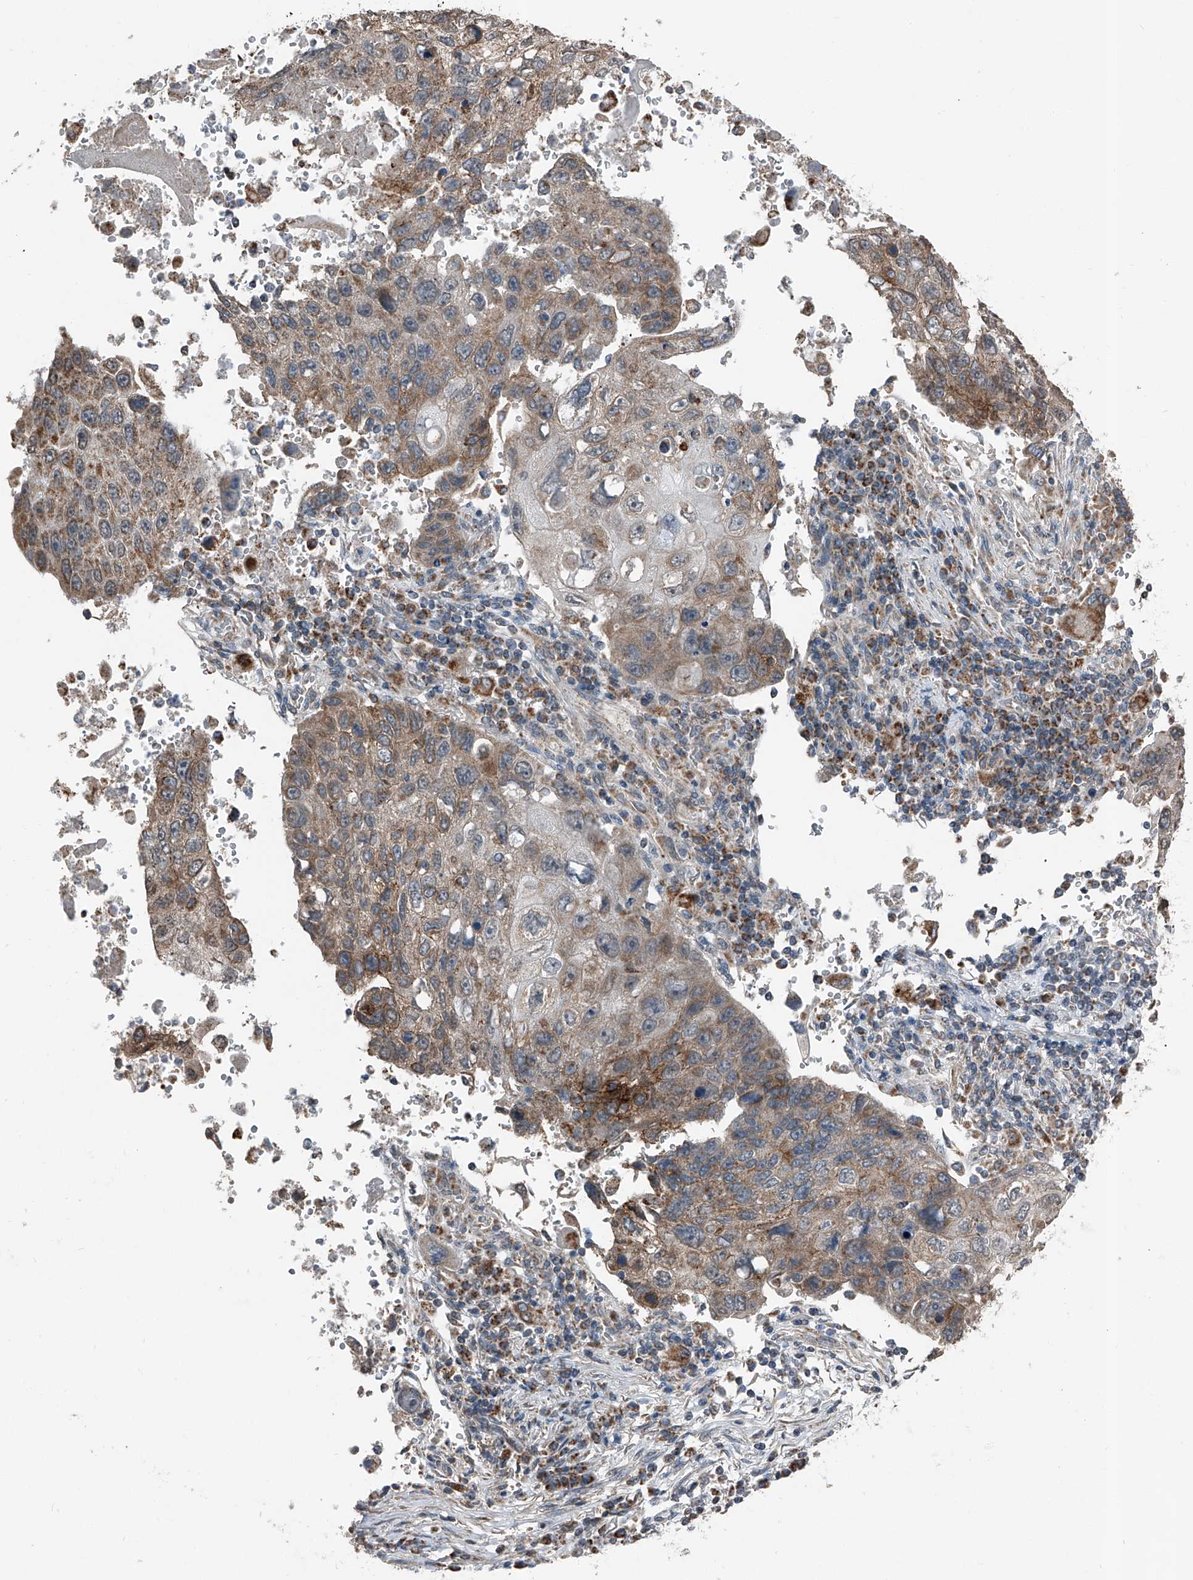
{"staining": {"intensity": "moderate", "quantity": ">75%", "location": "cytoplasmic/membranous"}, "tissue": "lung cancer", "cell_type": "Tumor cells", "image_type": "cancer", "snomed": [{"axis": "morphology", "description": "Squamous cell carcinoma, NOS"}, {"axis": "topography", "description": "Lung"}], "caption": "Moderate cytoplasmic/membranous positivity is present in about >75% of tumor cells in lung cancer (squamous cell carcinoma).", "gene": "CHRNA7", "patient": {"sex": "male", "age": 61}}